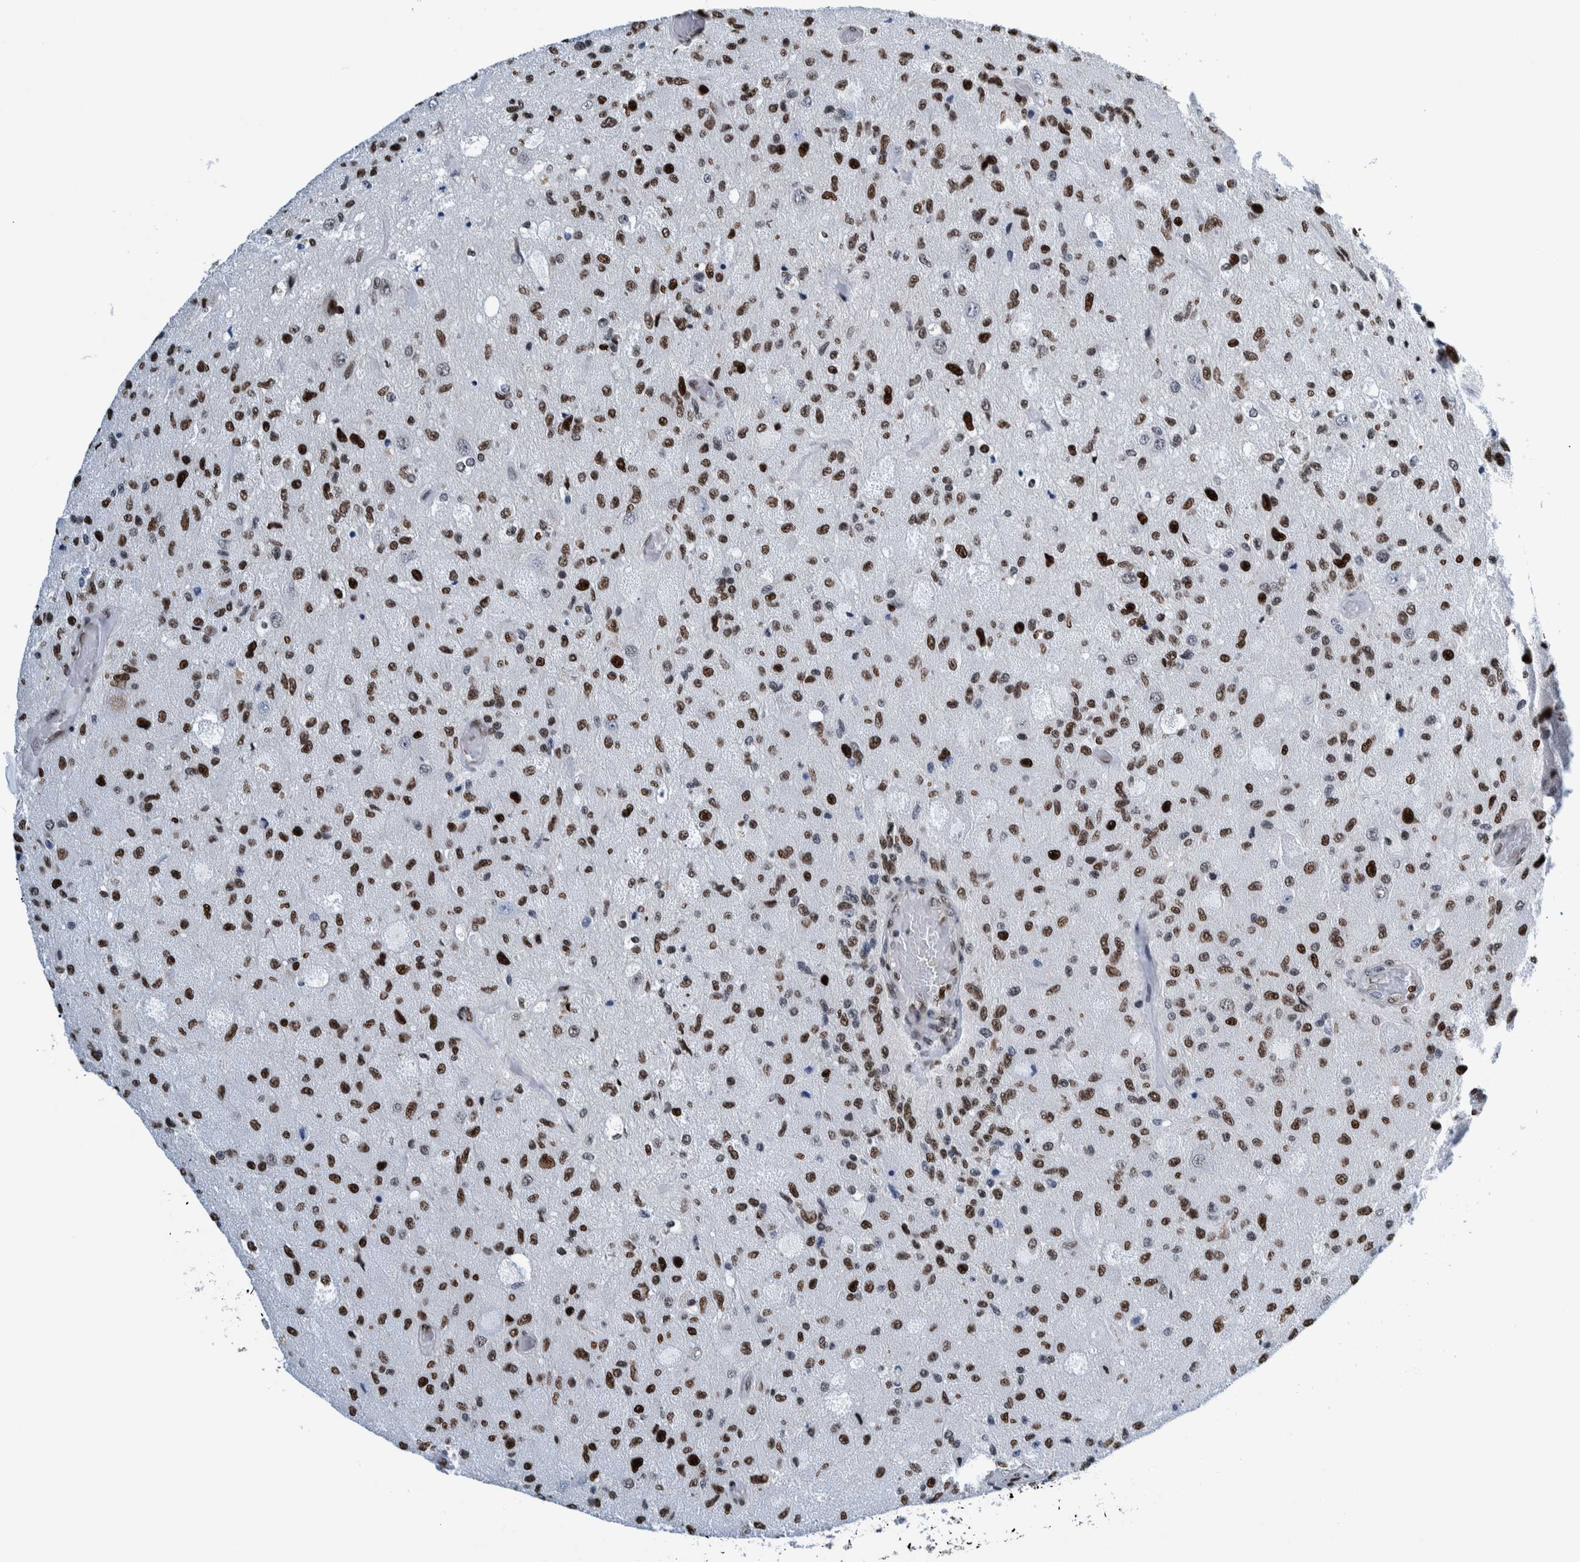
{"staining": {"intensity": "strong", "quantity": ">75%", "location": "nuclear"}, "tissue": "glioma", "cell_type": "Tumor cells", "image_type": "cancer", "snomed": [{"axis": "morphology", "description": "Normal tissue, NOS"}, {"axis": "morphology", "description": "Glioma, malignant, High grade"}, {"axis": "topography", "description": "Cerebral cortex"}], "caption": "This image demonstrates immunohistochemistry (IHC) staining of glioma, with high strong nuclear staining in about >75% of tumor cells.", "gene": "HEATR9", "patient": {"sex": "male", "age": 77}}